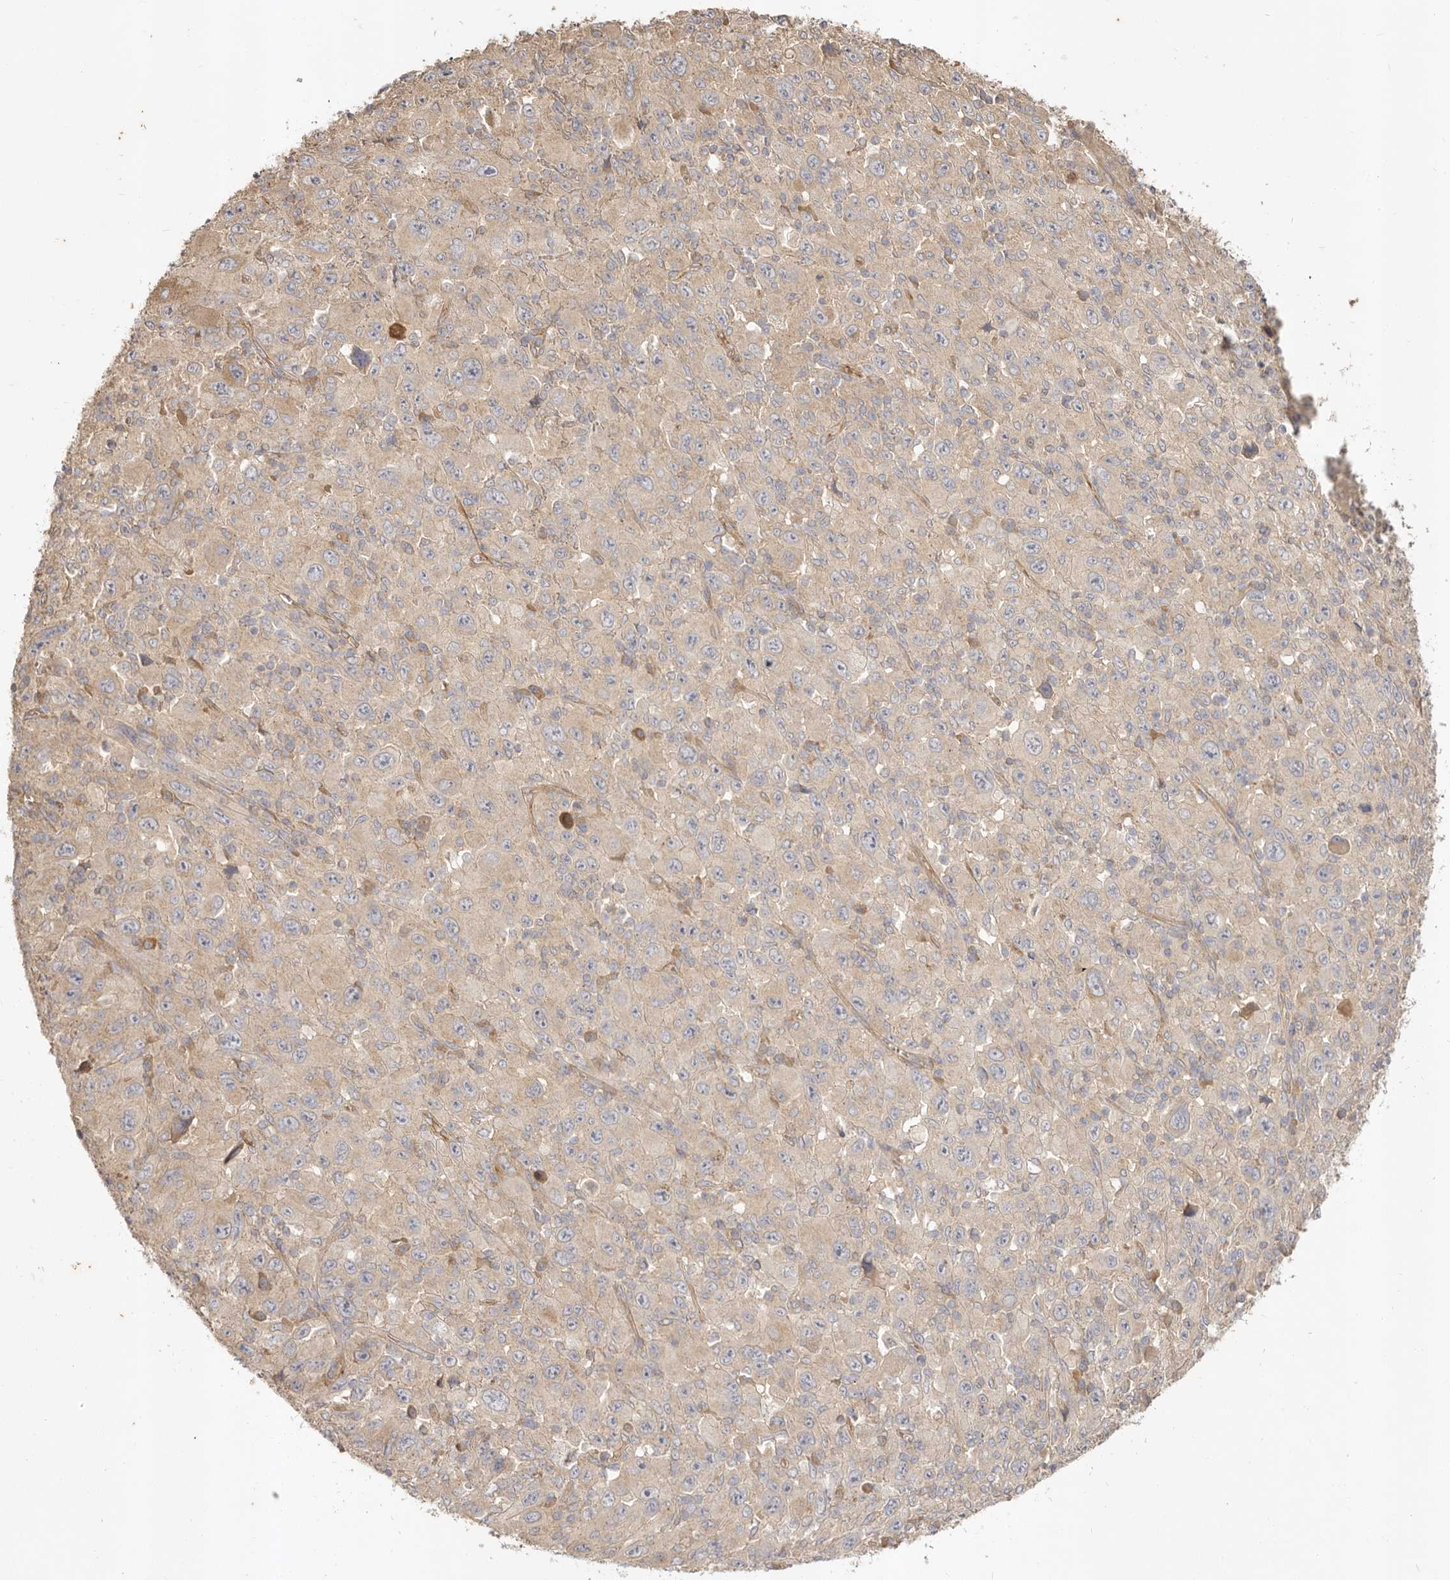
{"staining": {"intensity": "weak", "quantity": ">75%", "location": "cytoplasmic/membranous"}, "tissue": "melanoma", "cell_type": "Tumor cells", "image_type": "cancer", "snomed": [{"axis": "morphology", "description": "Malignant melanoma, Metastatic site"}, {"axis": "topography", "description": "Skin"}], "caption": "Malignant melanoma (metastatic site) was stained to show a protein in brown. There is low levels of weak cytoplasmic/membranous expression in about >75% of tumor cells.", "gene": "ADAMTS9", "patient": {"sex": "female", "age": 56}}